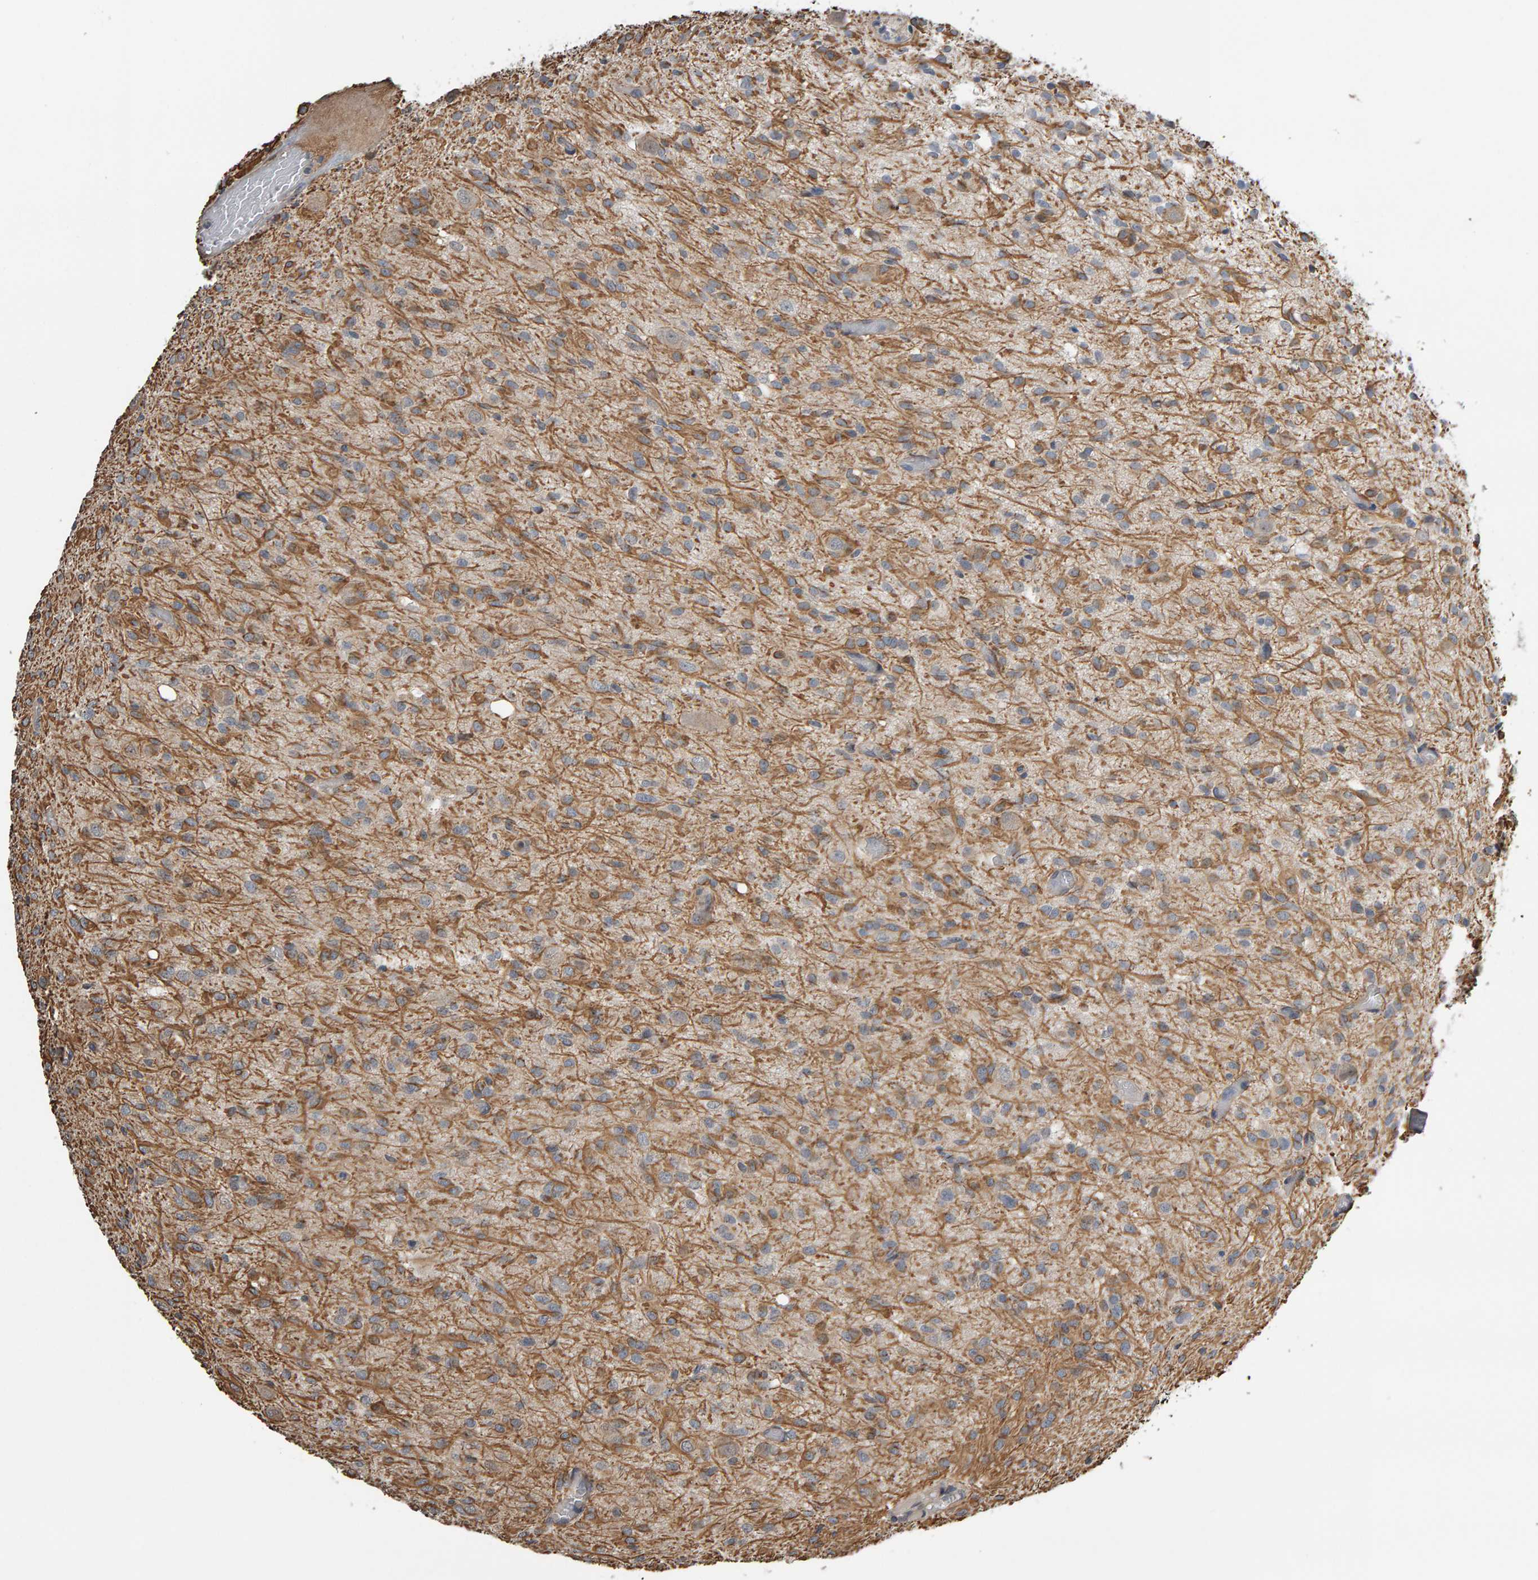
{"staining": {"intensity": "moderate", "quantity": ">75%", "location": "cytoplasmic/membranous"}, "tissue": "glioma", "cell_type": "Tumor cells", "image_type": "cancer", "snomed": [{"axis": "morphology", "description": "Glioma, malignant, High grade"}, {"axis": "topography", "description": "Brain"}], "caption": "Human malignant glioma (high-grade) stained with a brown dye reveals moderate cytoplasmic/membranous positive positivity in about >75% of tumor cells.", "gene": "COASY", "patient": {"sex": "female", "age": 59}}